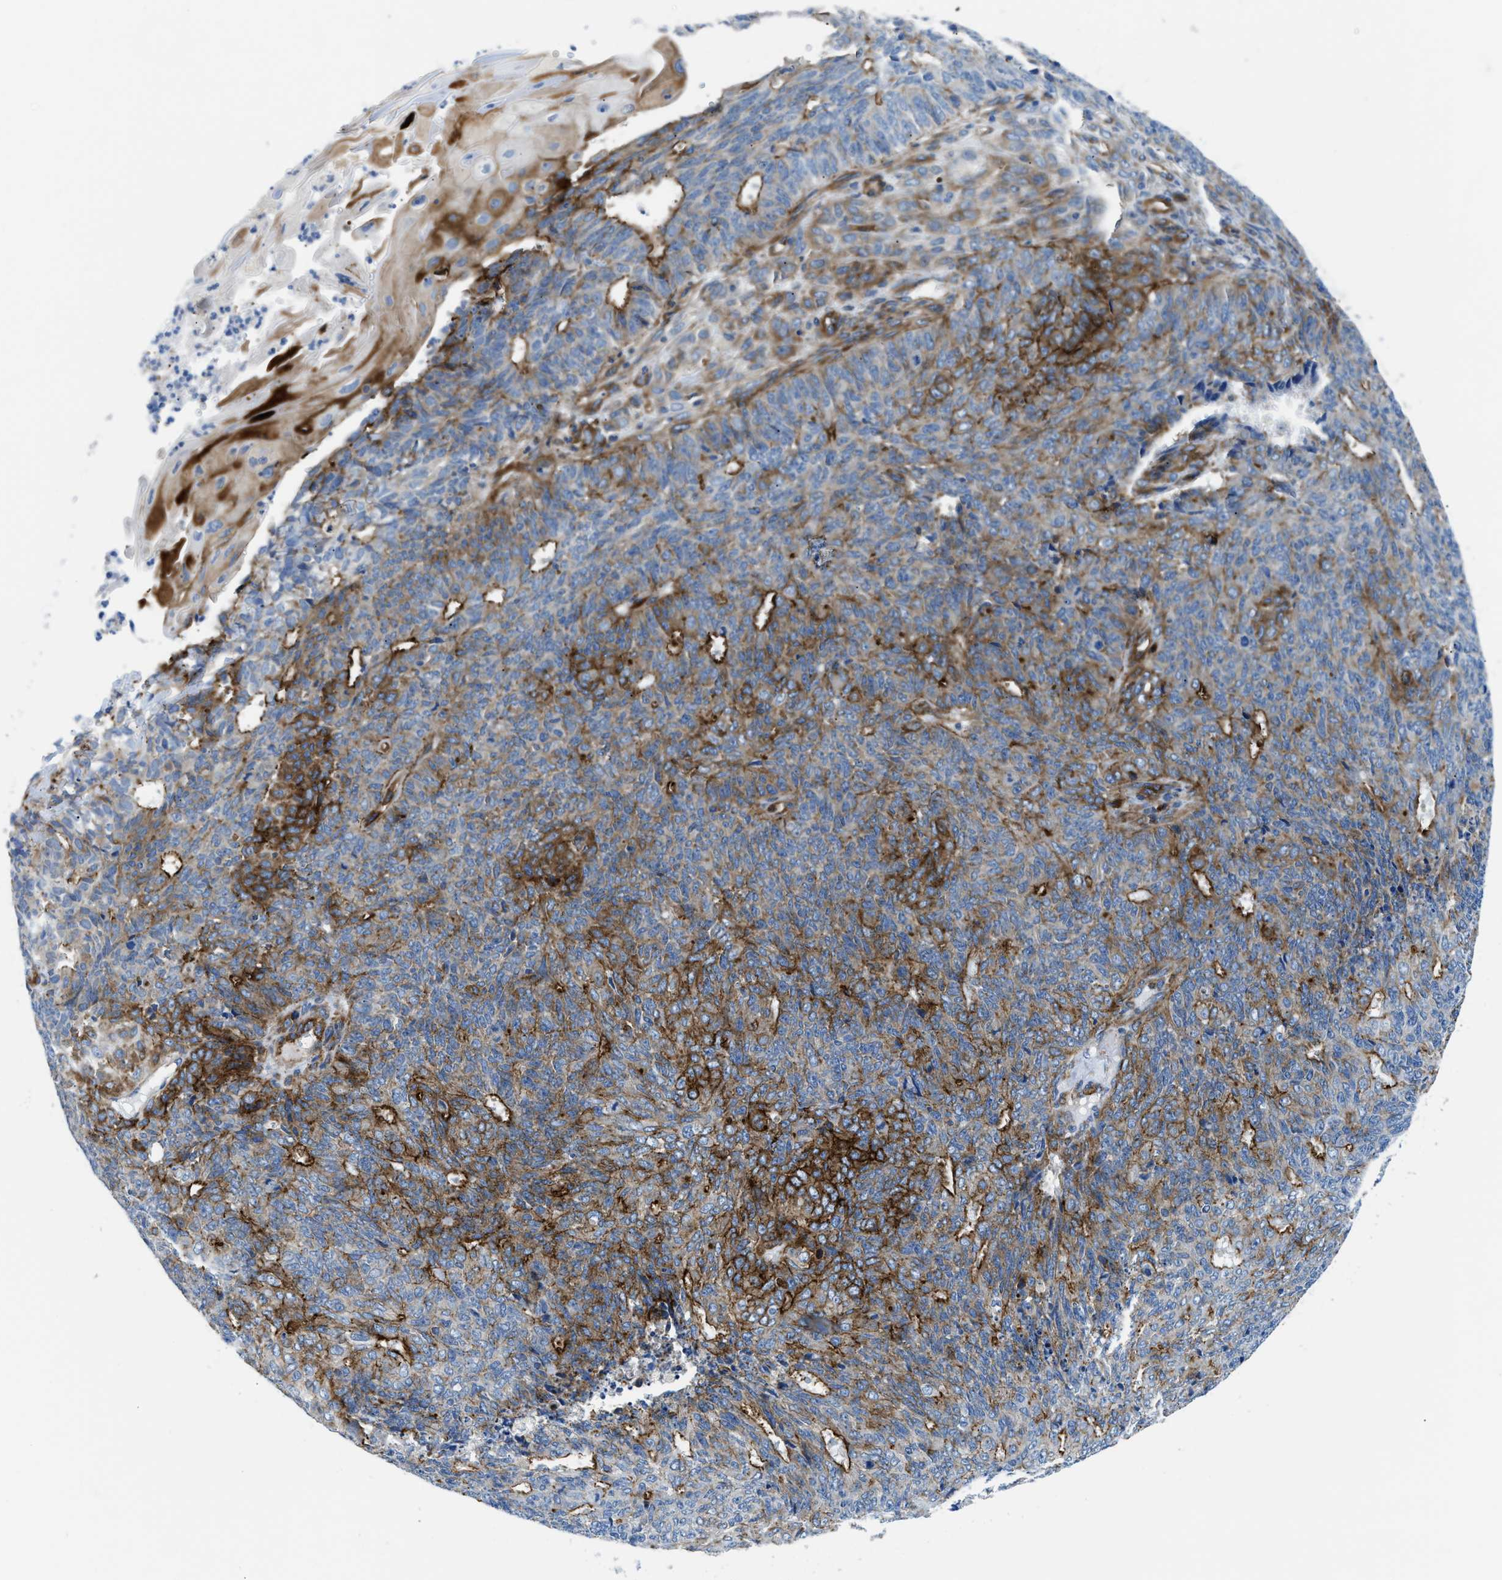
{"staining": {"intensity": "strong", "quantity": "25%-75%", "location": "cytoplasmic/membranous"}, "tissue": "endometrial cancer", "cell_type": "Tumor cells", "image_type": "cancer", "snomed": [{"axis": "morphology", "description": "Adenocarcinoma, NOS"}, {"axis": "topography", "description": "Endometrium"}], "caption": "Immunohistochemistry staining of adenocarcinoma (endometrial), which displays high levels of strong cytoplasmic/membranous expression in approximately 25%-75% of tumor cells indicating strong cytoplasmic/membranous protein positivity. The staining was performed using DAB (brown) for protein detection and nuclei were counterstained in hematoxylin (blue).", "gene": "CUTA", "patient": {"sex": "female", "age": 32}}